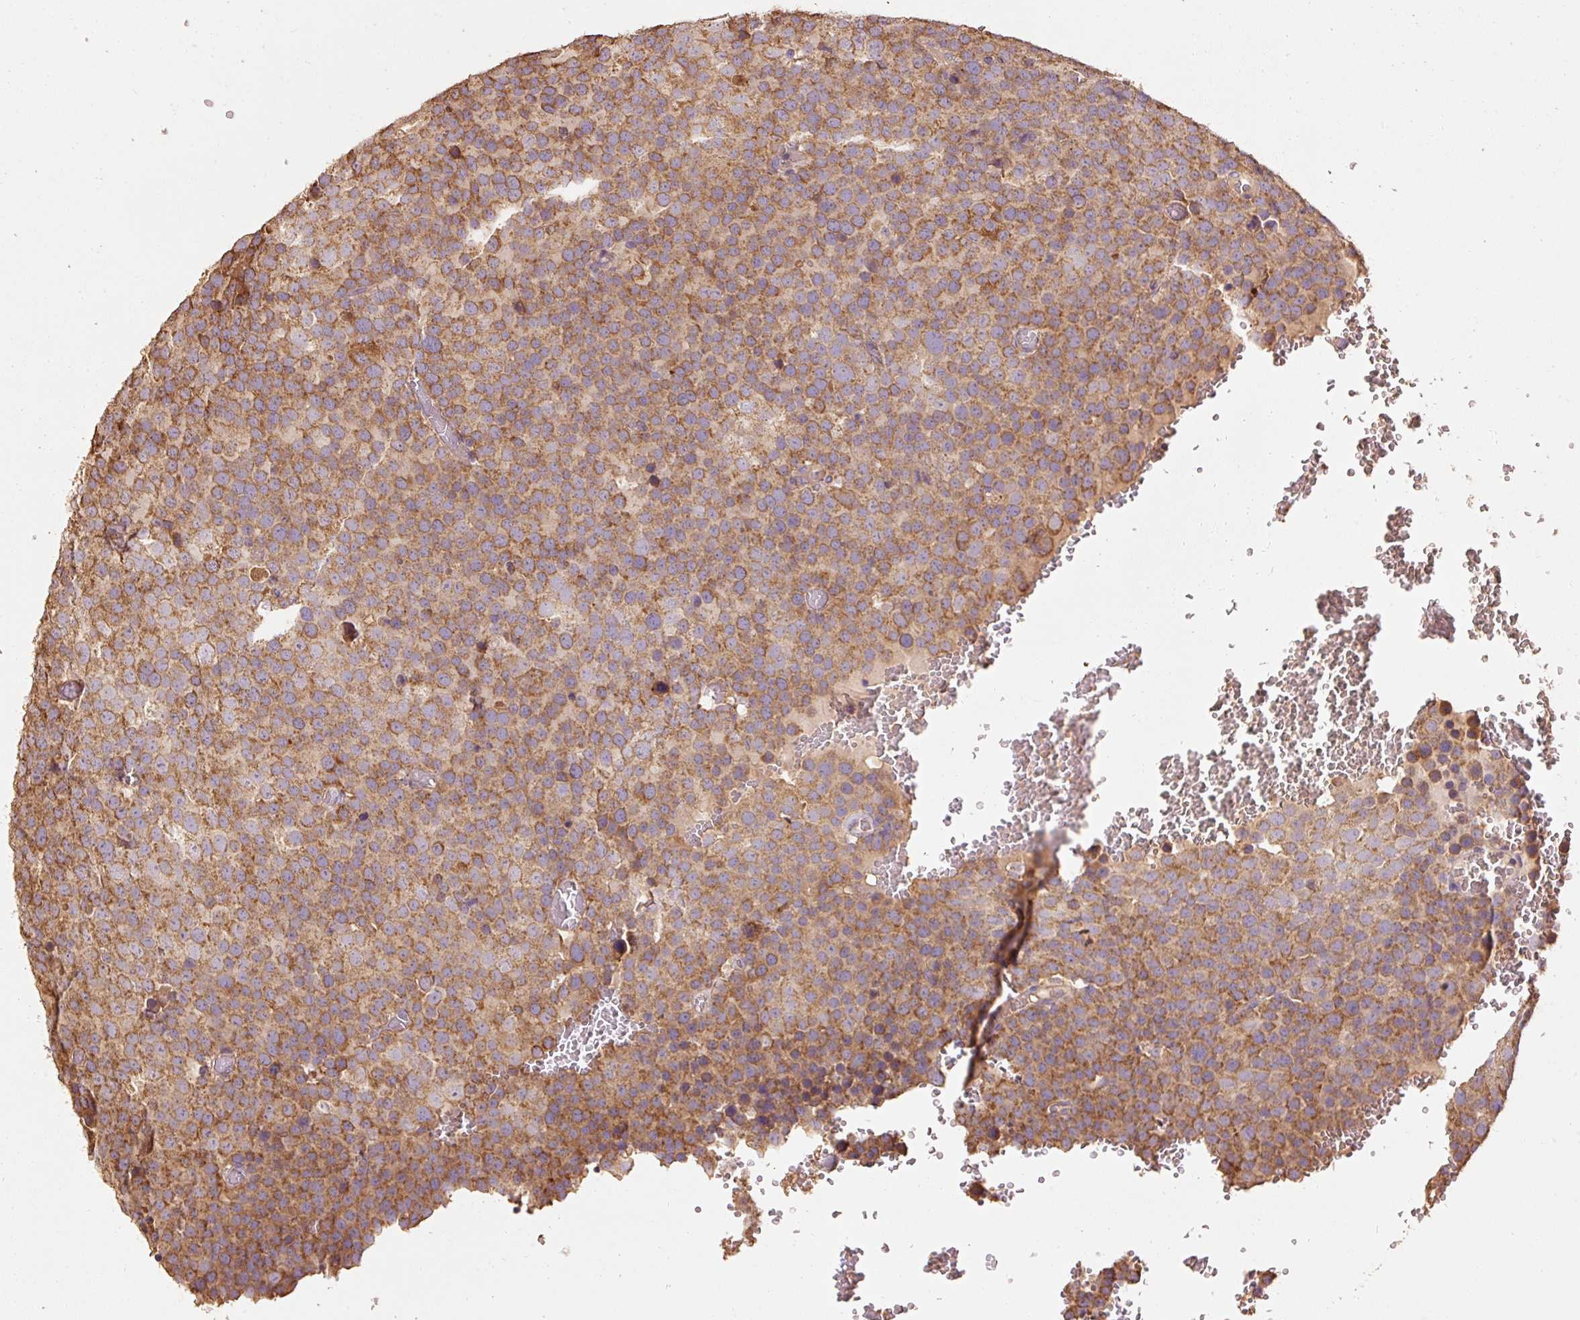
{"staining": {"intensity": "moderate", "quantity": ">75%", "location": "cytoplasmic/membranous"}, "tissue": "testis cancer", "cell_type": "Tumor cells", "image_type": "cancer", "snomed": [{"axis": "morphology", "description": "Seminoma, NOS"}, {"axis": "topography", "description": "Testis"}], "caption": "Brown immunohistochemical staining in seminoma (testis) demonstrates moderate cytoplasmic/membranous expression in about >75% of tumor cells.", "gene": "EFHC1", "patient": {"sex": "male", "age": 71}}